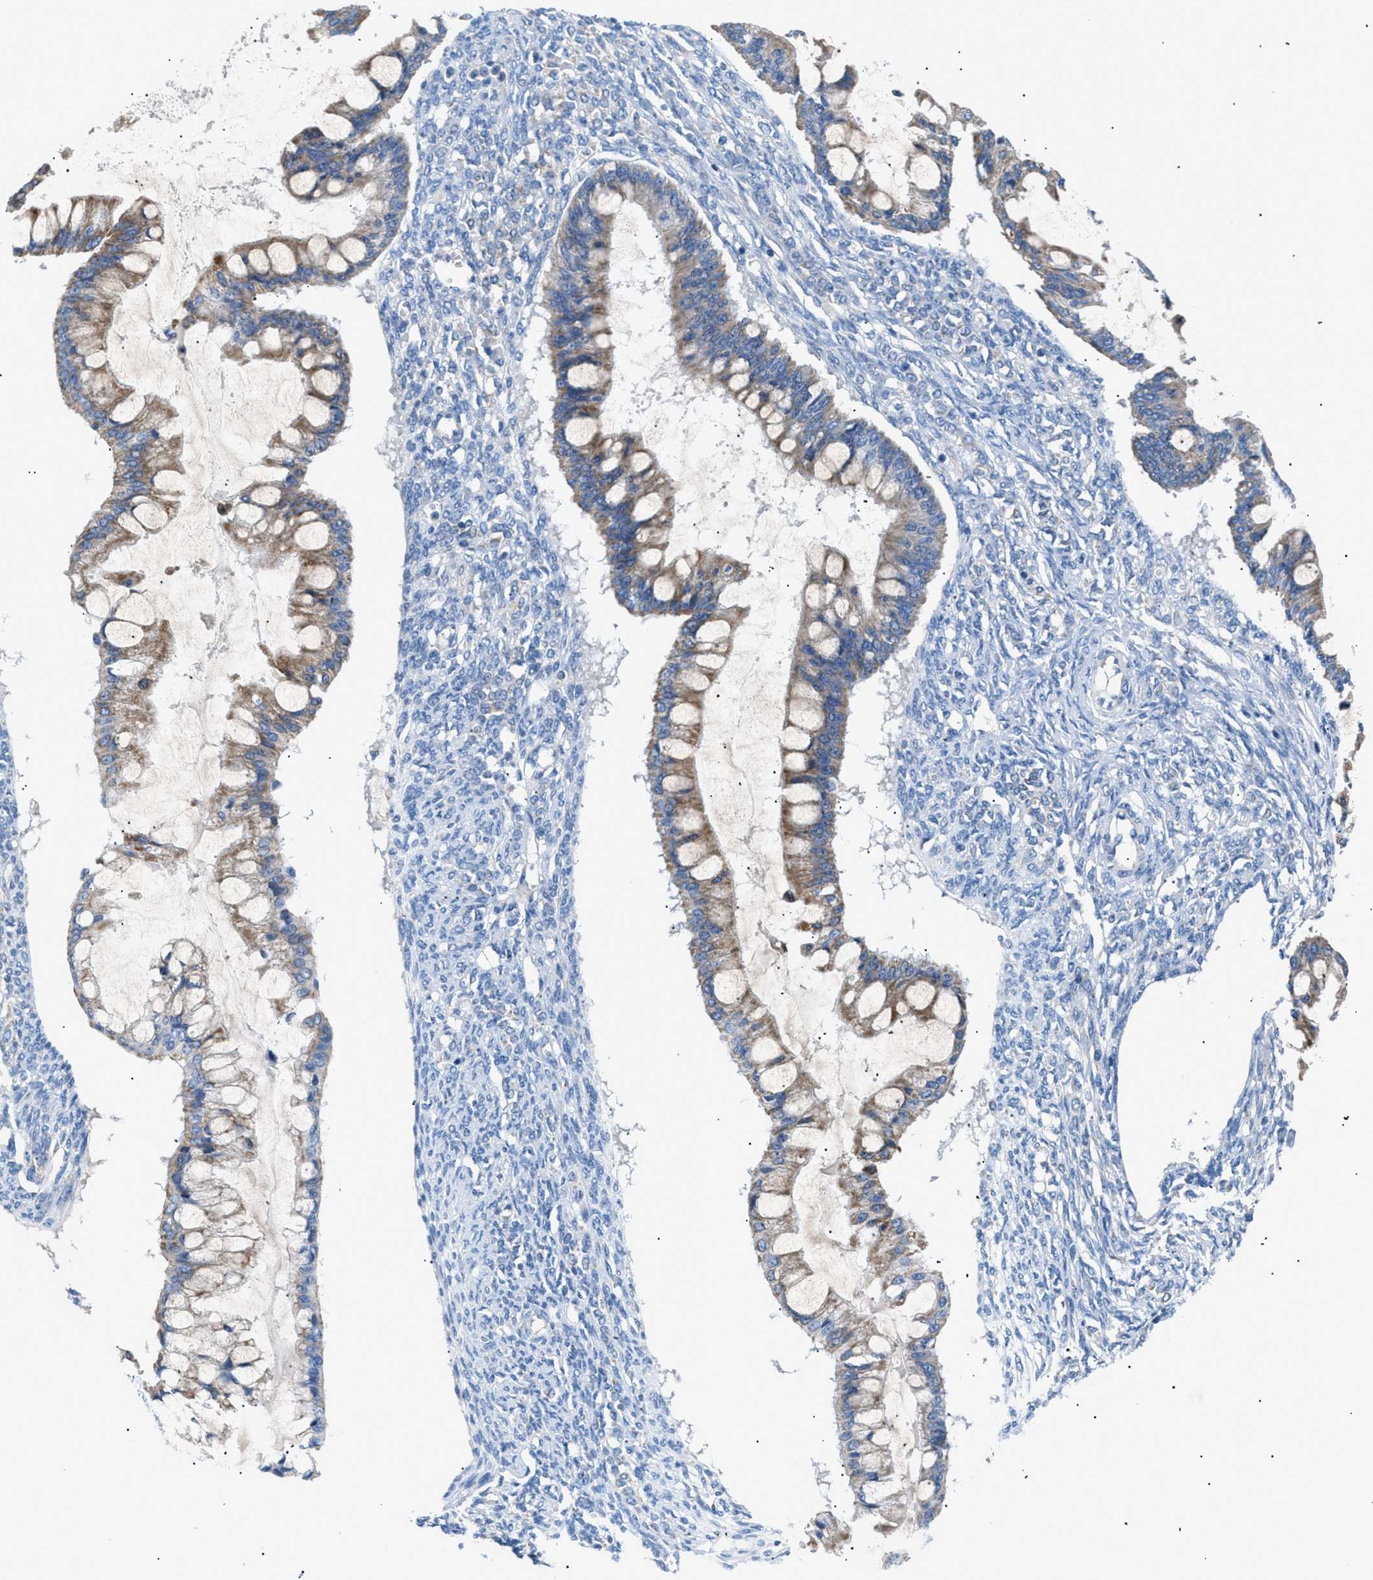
{"staining": {"intensity": "moderate", "quantity": "25%-75%", "location": "cytoplasmic/membranous"}, "tissue": "ovarian cancer", "cell_type": "Tumor cells", "image_type": "cancer", "snomed": [{"axis": "morphology", "description": "Cystadenocarcinoma, mucinous, NOS"}, {"axis": "topography", "description": "Ovary"}], "caption": "This photomicrograph displays mucinous cystadenocarcinoma (ovarian) stained with IHC to label a protein in brown. The cytoplasmic/membranous of tumor cells show moderate positivity for the protein. Nuclei are counter-stained blue.", "gene": "ILDR1", "patient": {"sex": "female", "age": 73}}